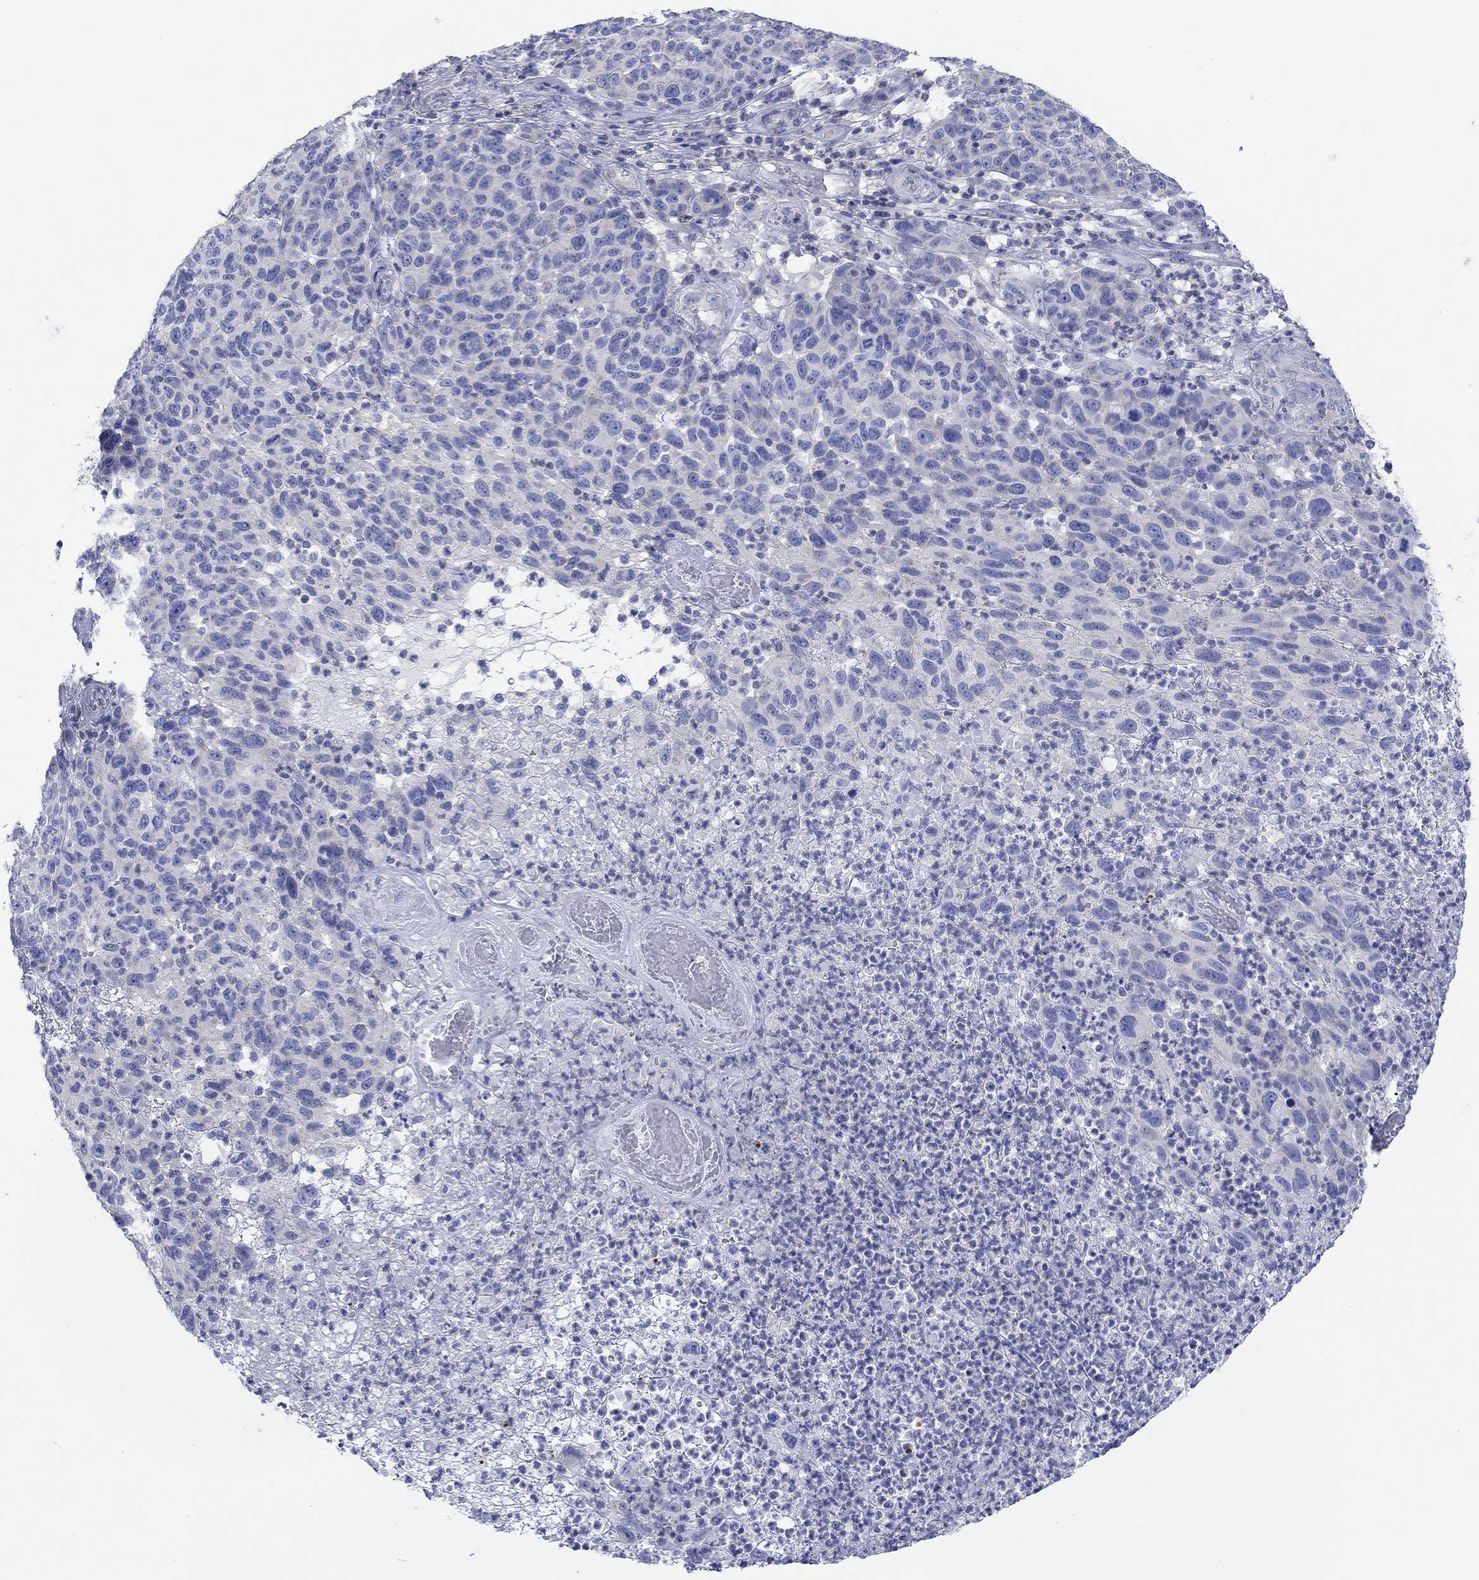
{"staining": {"intensity": "negative", "quantity": "none", "location": "none"}, "tissue": "melanoma", "cell_type": "Tumor cells", "image_type": "cancer", "snomed": [{"axis": "morphology", "description": "Malignant melanoma, NOS"}, {"axis": "topography", "description": "Skin"}], "caption": "IHC image of human malignant melanoma stained for a protein (brown), which reveals no positivity in tumor cells.", "gene": "PPIL6", "patient": {"sex": "male", "age": 59}}